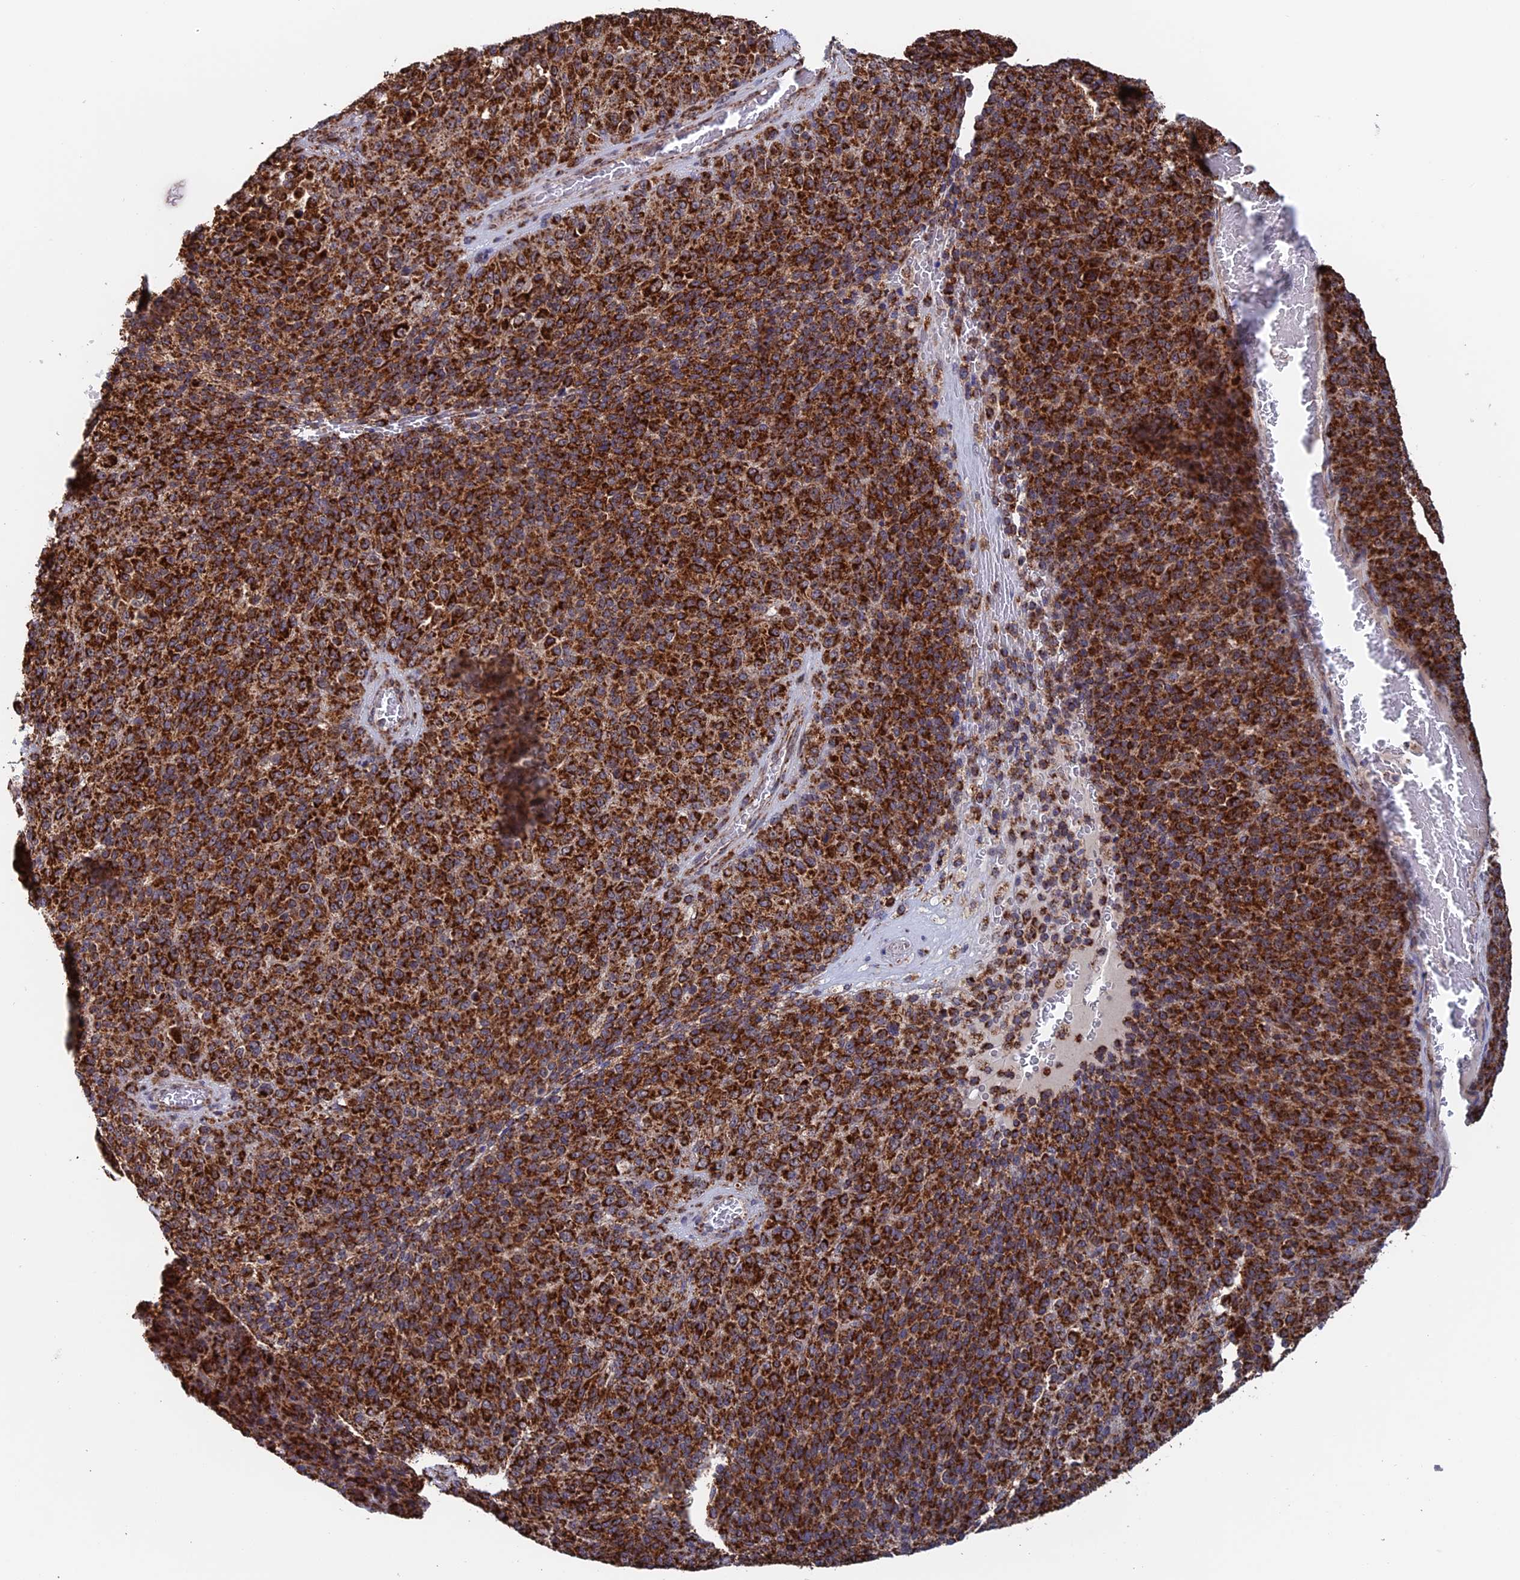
{"staining": {"intensity": "strong", "quantity": ">75%", "location": "cytoplasmic/membranous"}, "tissue": "melanoma", "cell_type": "Tumor cells", "image_type": "cancer", "snomed": [{"axis": "morphology", "description": "Malignant melanoma, Metastatic site"}, {"axis": "topography", "description": "Brain"}], "caption": "The micrograph shows a brown stain indicating the presence of a protein in the cytoplasmic/membranous of tumor cells in malignant melanoma (metastatic site).", "gene": "DTYMK", "patient": {"sex": "female", "age": 56}}